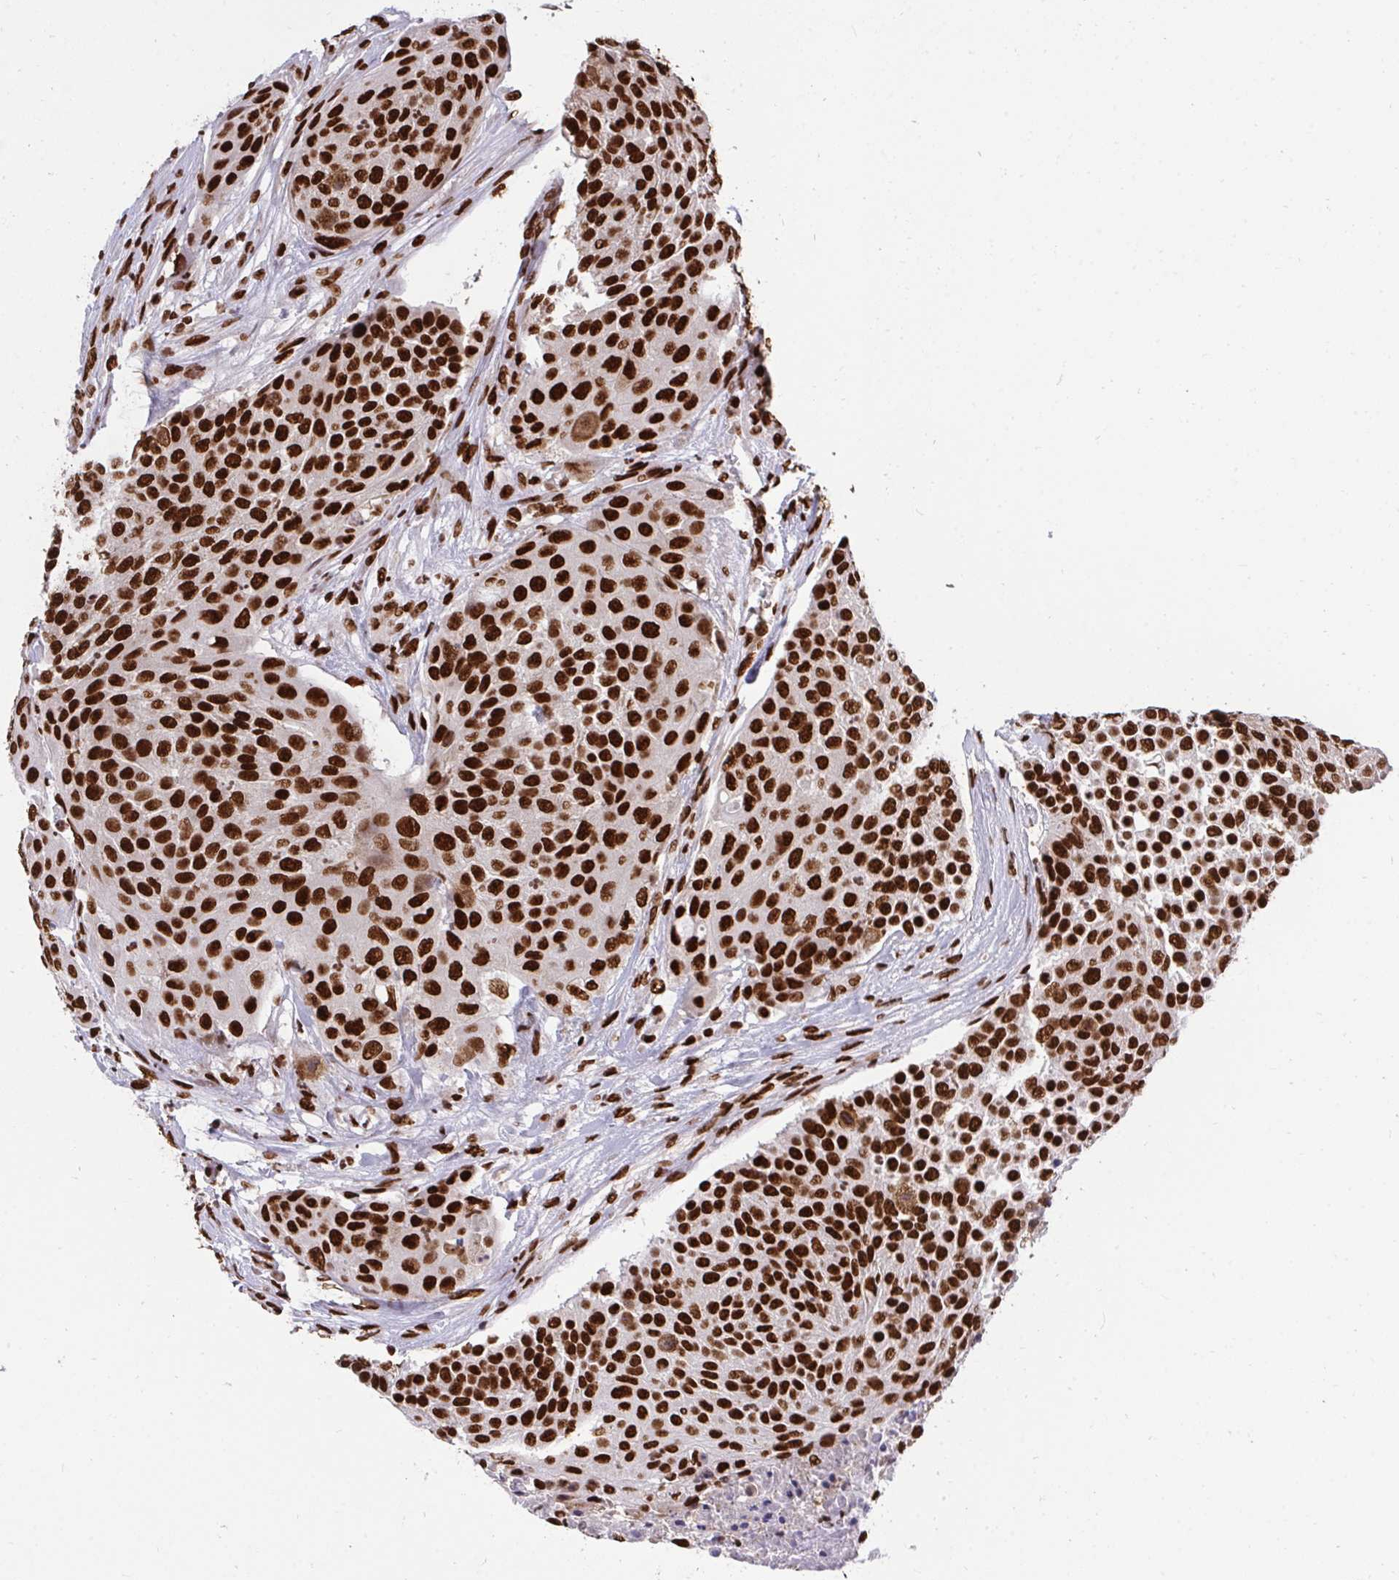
{"staining": {"intensity": "strong", "quantity": ">75%", "location": "nuclear"}, "tissue": "urothelial cancer", "cell_type": "Tumor cells", "image_type": "cancer", "snomed": [{"axis": "morphology", "description": "Urothelial carcinoma, High grade"}, {"axis": "topography", "description": "Urinary bladder"}], "caption": "Immunohistochemical staining of human urothelial carcinoma (high-grade) exhibits high levels of strong nuclear protein expression in approximately >75% of tumor cells. The protein is shown in brown color, while the nuclei are stained blue.", "gene": "HNRNPL", "patient": {"sex": "female", "age": 63}}